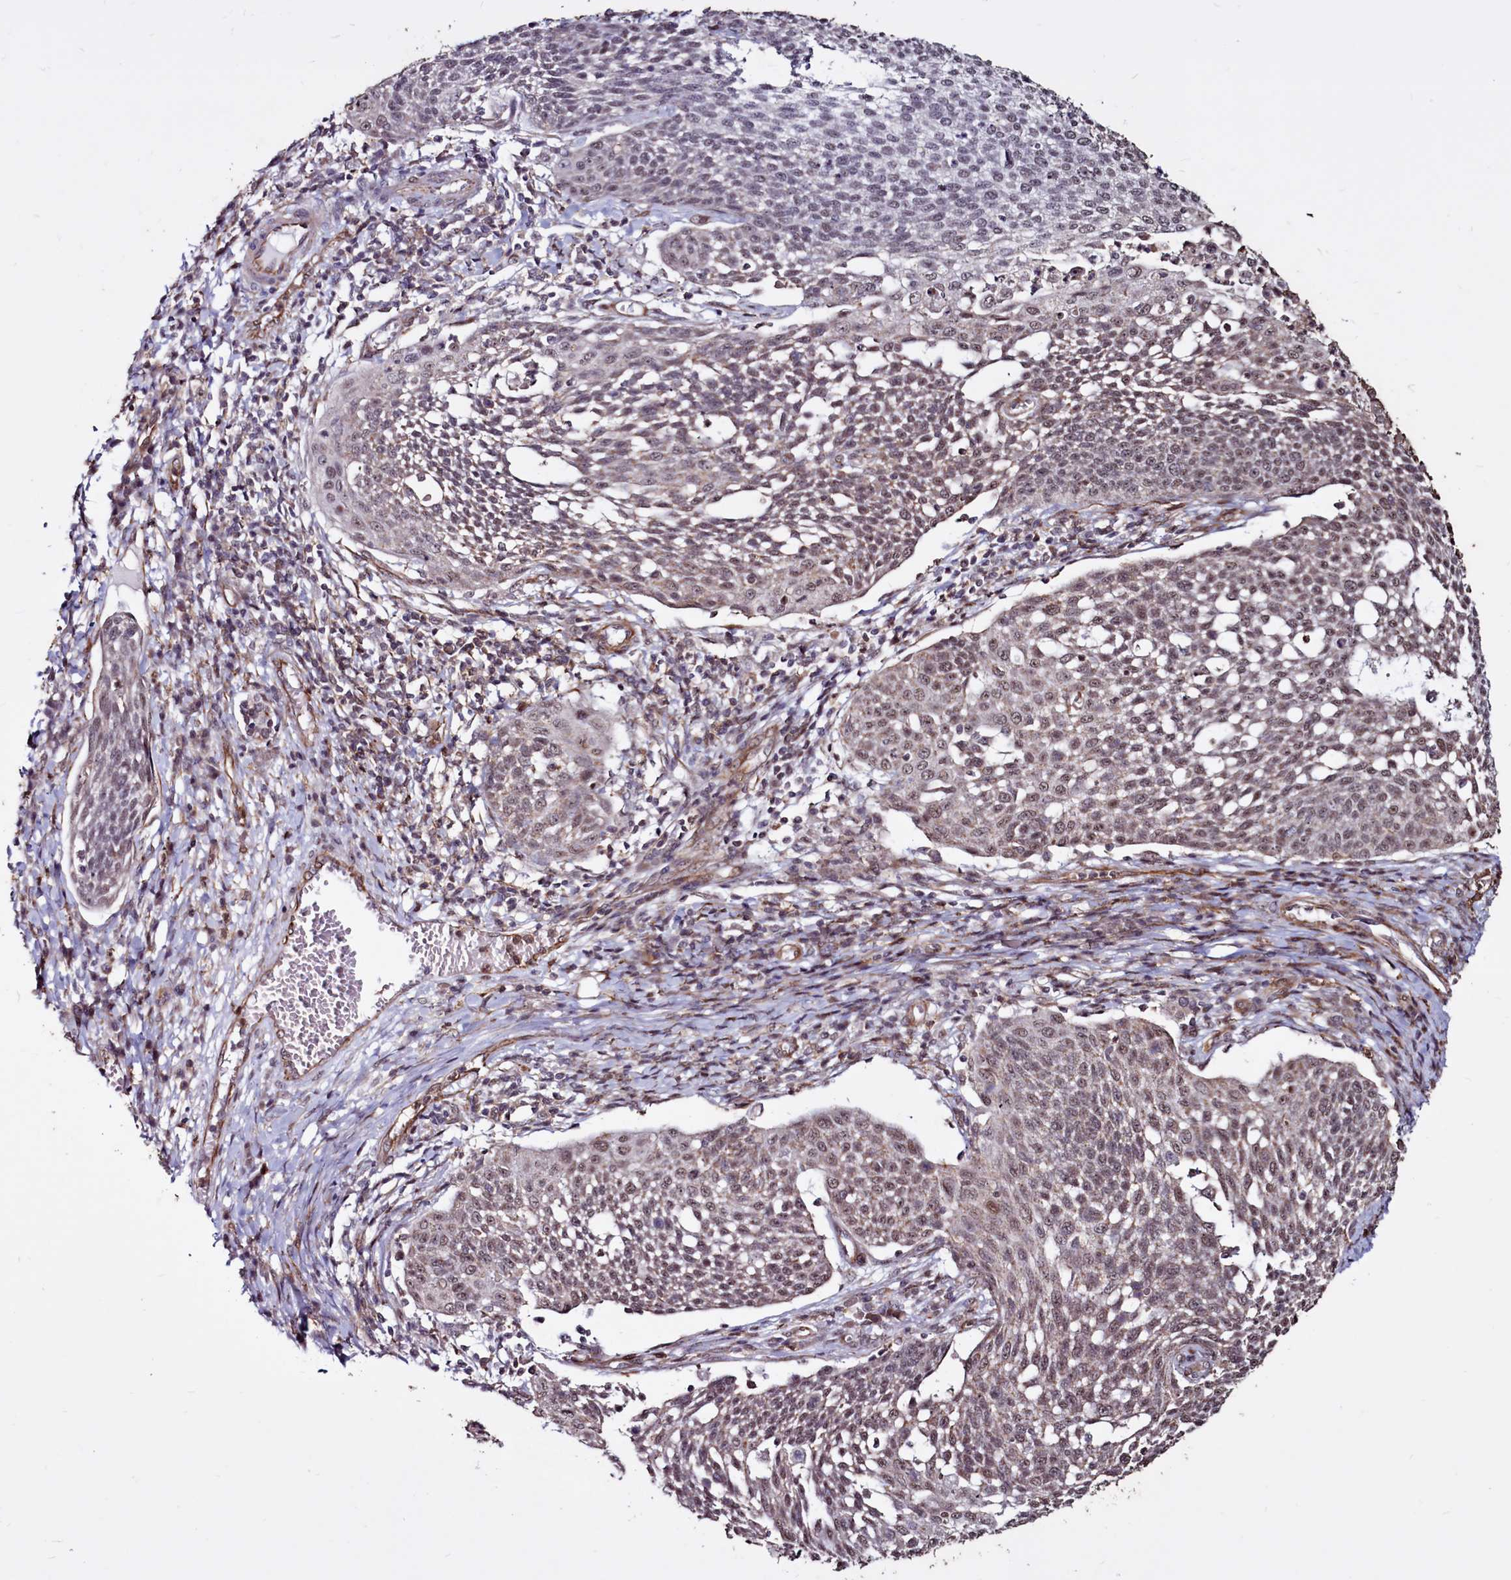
{"staining": {"intensity": "weak", "quantity": "25%-75%", "location": "nuclear"}, "tissue": "cervical cancer", "cell_type": "Tumor cells", "image_type": "cancer", "snomed": [{"axis": "morphology", "description": "Squamous cell carcinoma, NOS"}, {"axis": "topography", "description": "Cervix"}], "caption": "High-power microscopy captured an immunohistochemistry (IHC) photomicrograph of cervical cancer, revealing weak nuclear positivity in about 25%-75% of tumor cells.", "gene": "CLK3", "patient": {"sex": "female", "age": 34}}